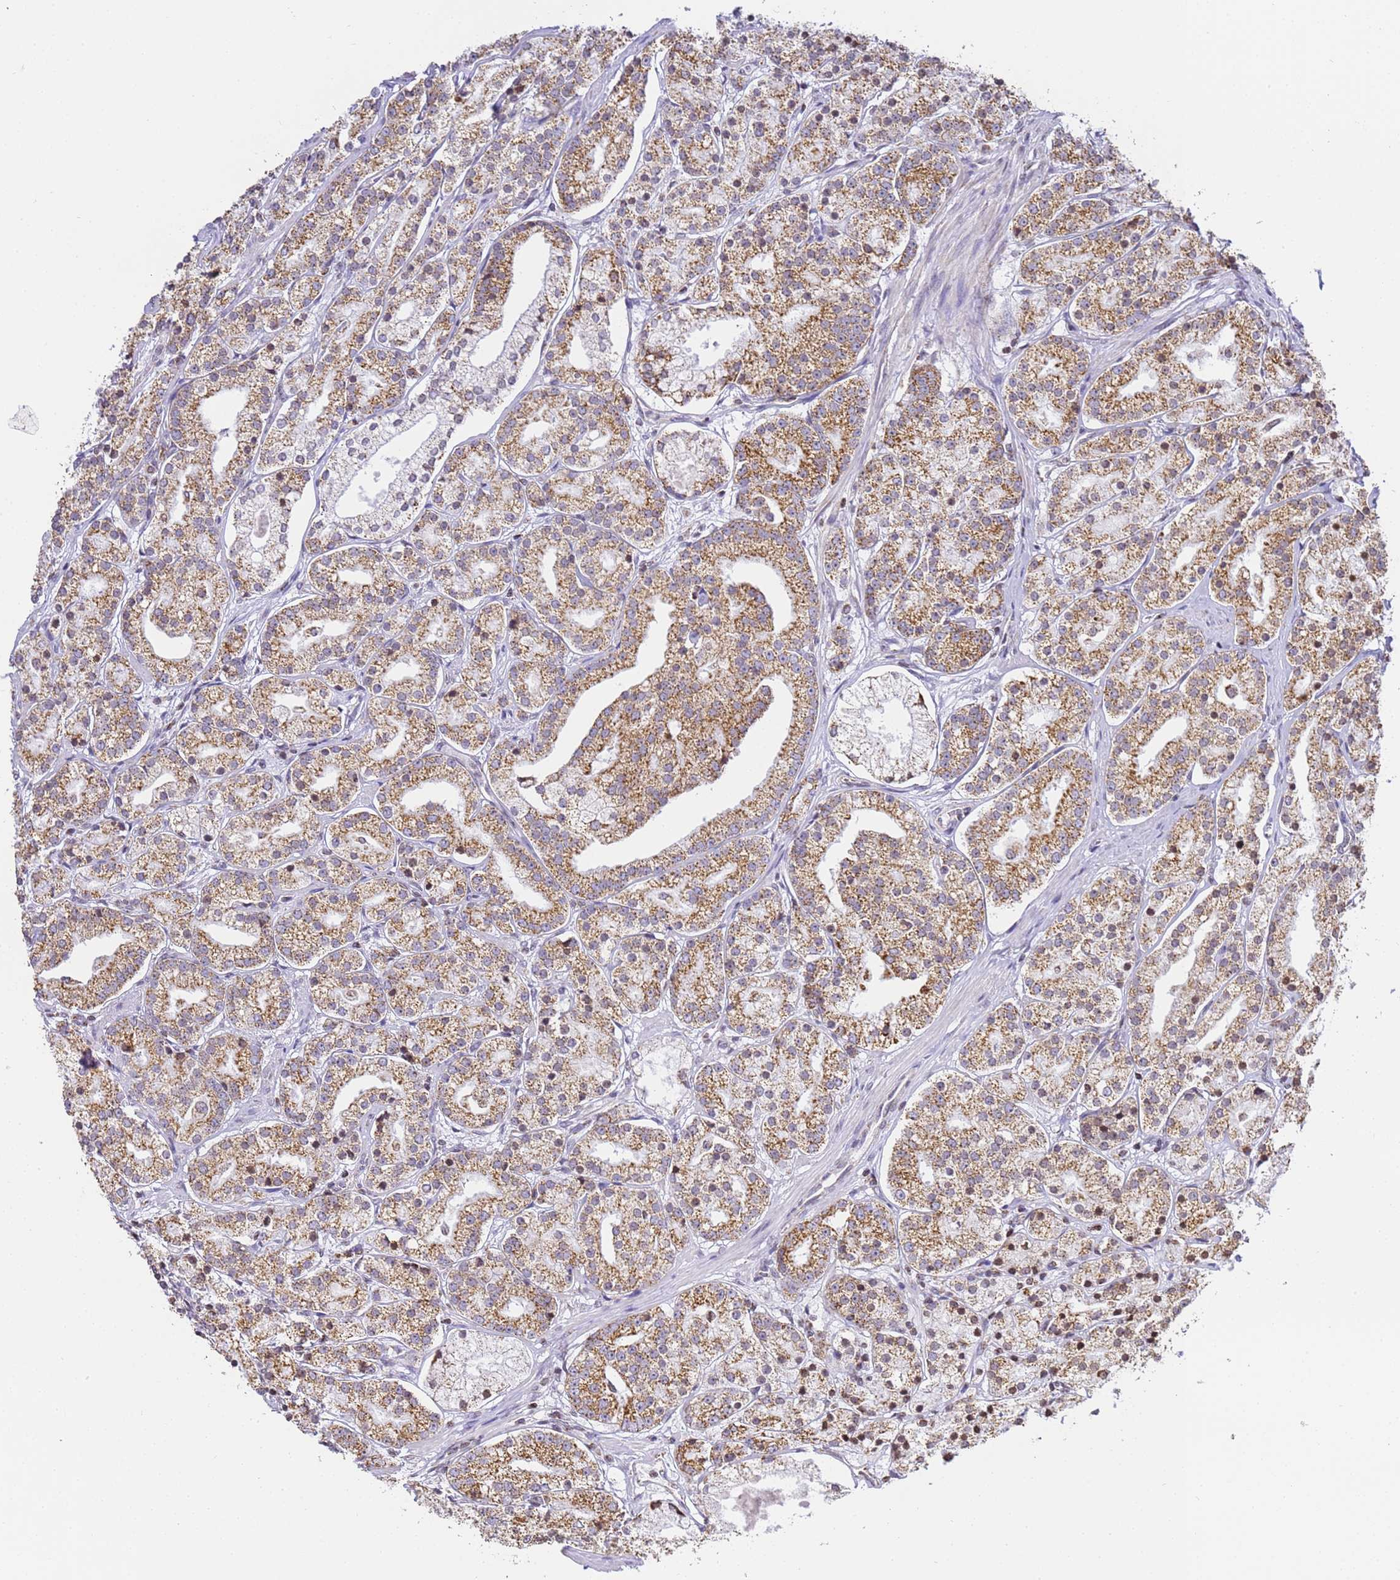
{"staining": {"intensity": "moderate", "quantity": ">75%", "location": "cytoplasmic/membranous"}, "tissue": "prostate cancer", "cell_type": "Tumor cells", "image_type": "cancer", "snomed": [{"axis": "morphology", "description": "Adenocarcinoma, High grade"}, {"axis": "topography", "description": "Prostate"}], "caption": "This micrograph exhibits immunohistochemistry (IHC) staining of human prostate cancer, with medium moderate cytoplasmic/membranous positivity in about >75% of tumor cells.", "gene": "HSPE1", "patient": {"sex": "male", "age": 69}}